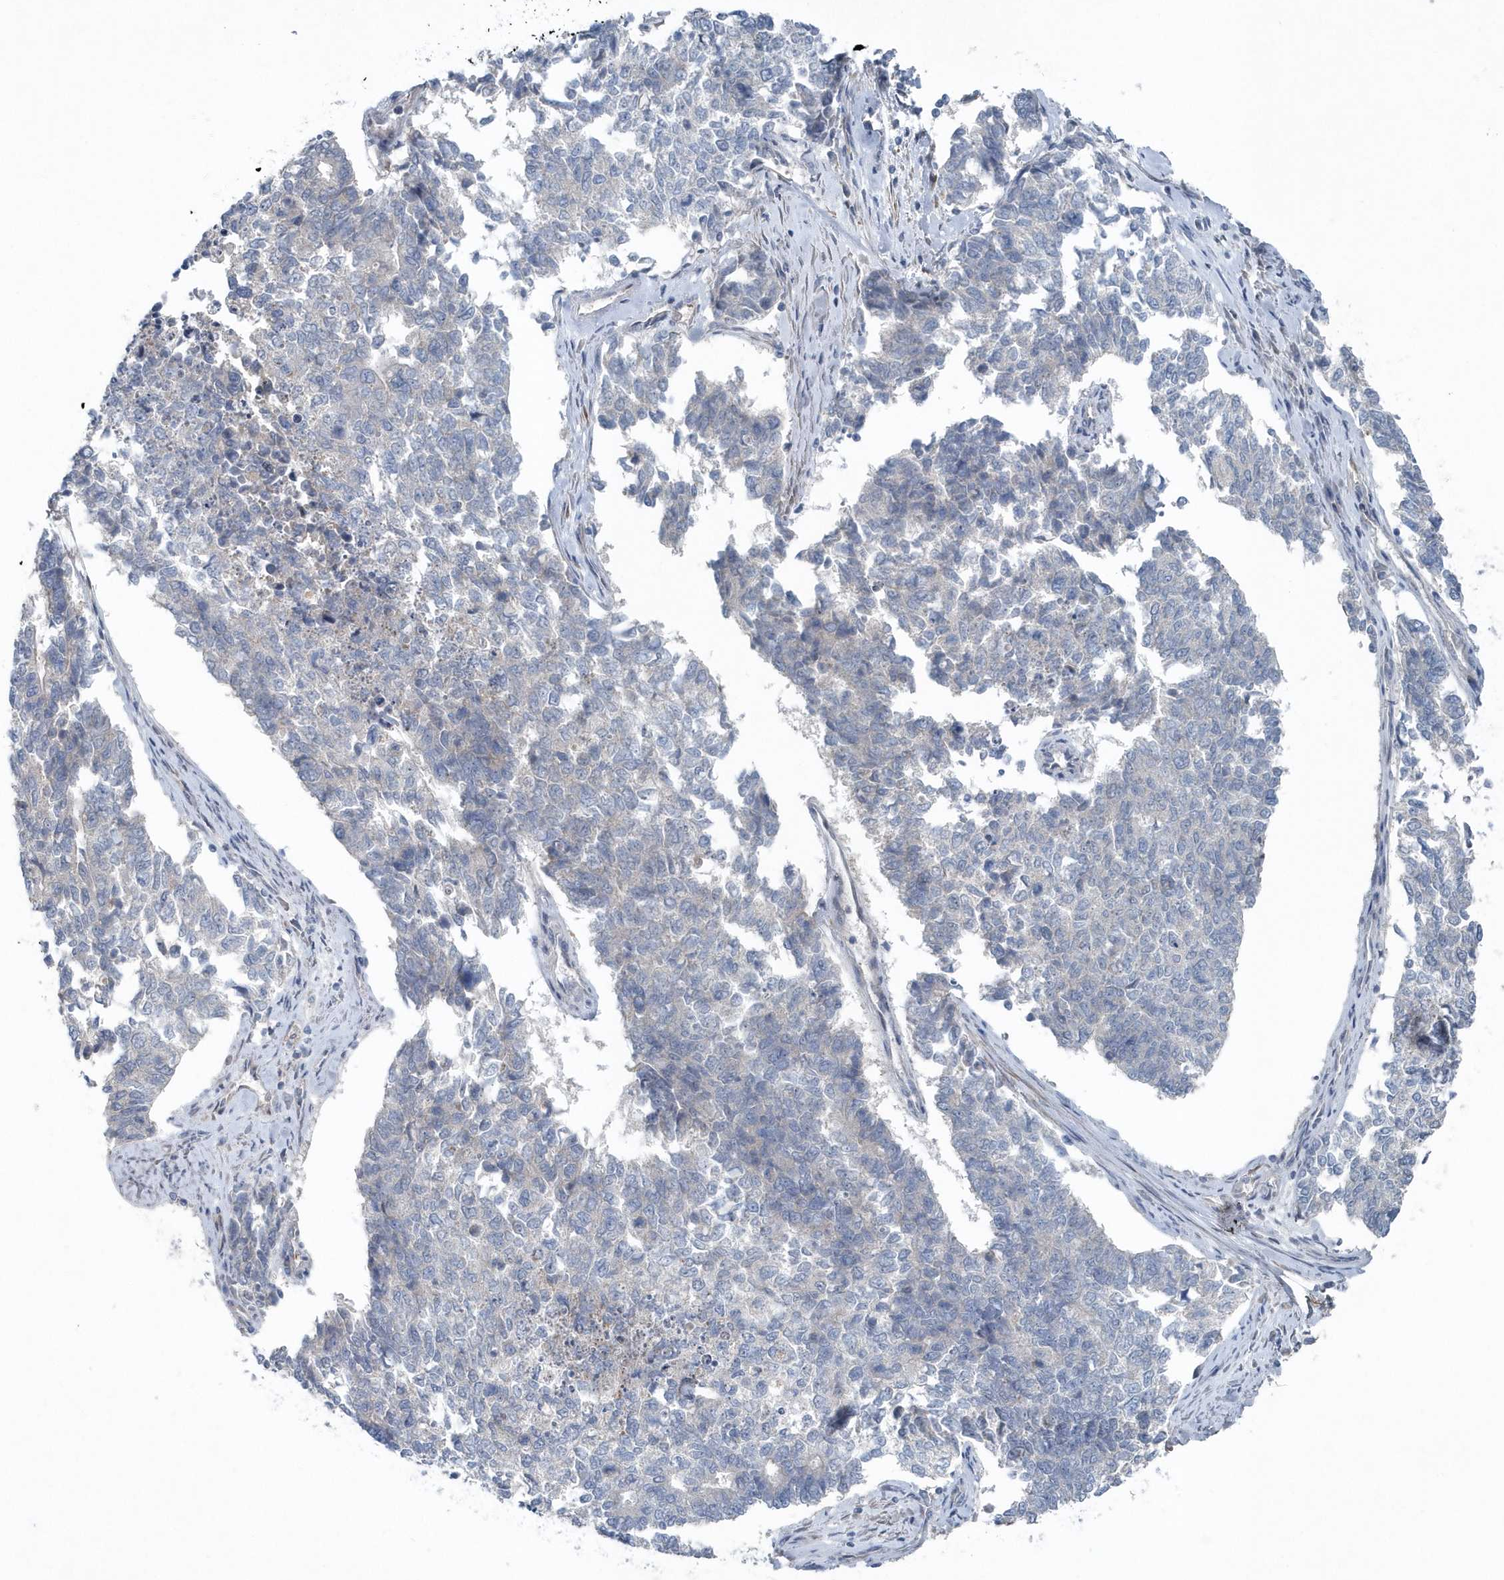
{"staining": {"intensity": "negative", "quantity": "none", "location": "none"}, "tissue": "cervical cancer", "cell_type": "Tumor cells", "image_type": "cancer", "snomed": [{"axis": "morphology", "description": "Squamous cell carcinoma, NOS"}, {"axis": "topography", "description": "Cervix"}], "caption": "Immunohistochemistry (IHC) micrograph of squamous cell carcinoma (cervical) stained for a protein (brown), which shows no expression in tumor cells.", "gene": "MCC", "patient": {"sex": "female", "age": 63}}